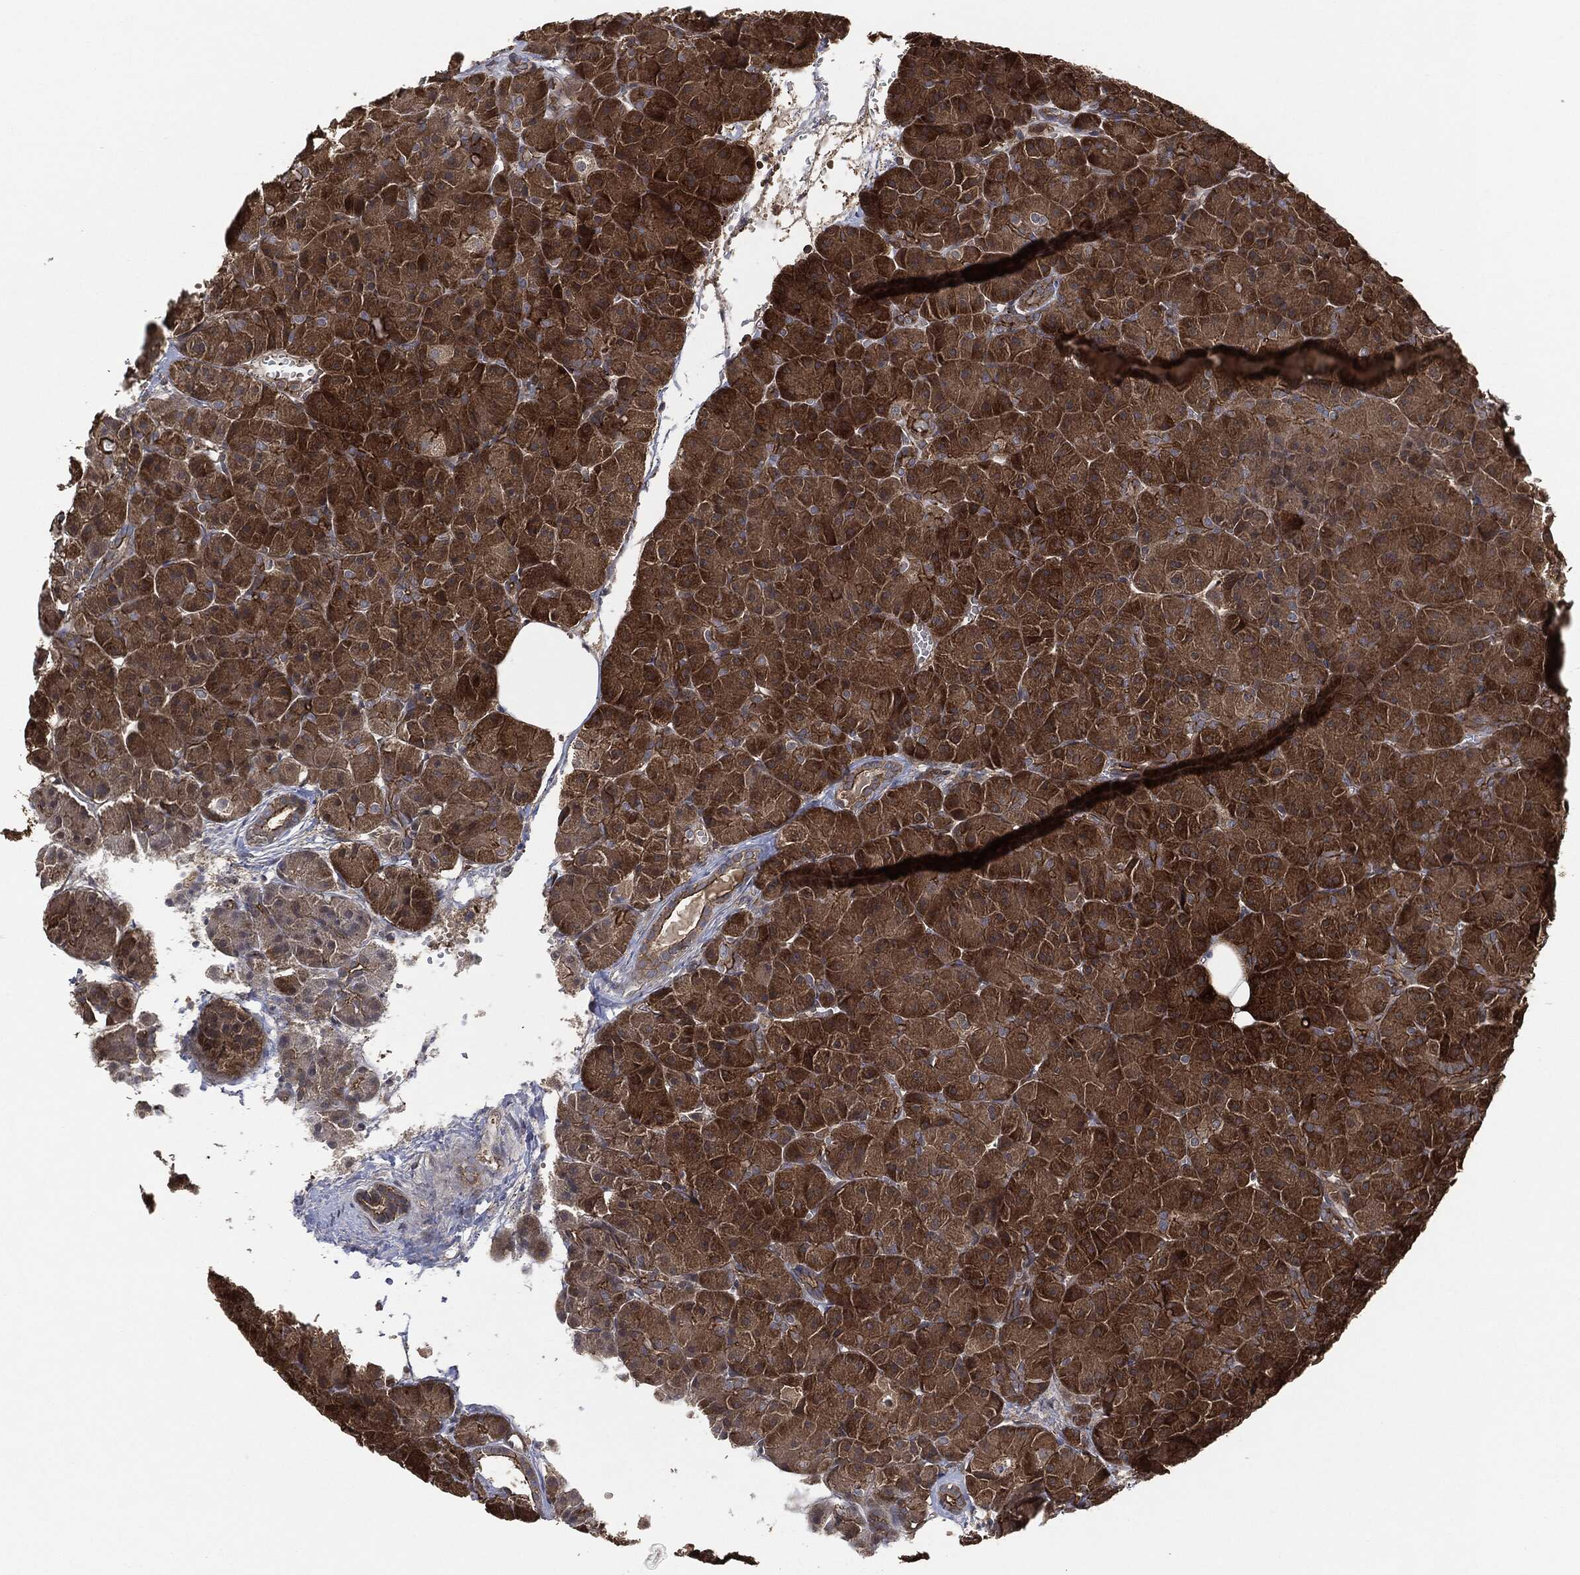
{"staining": {"intensity": "strong", "quantity": "25%-75%", "location": "cytoplasmic/membranous"}, "tissue": "pancreas", "cell_type": "Exocrine glandular cells", "image_type": "normal", "snomed": [{"axis": "morphology", "description": "Normal tissue, NOS"}, {"axis": "topography", "description": "Pancreas"}], "caption": "Brown immunohistochemical staining in normal human pancreas exhibits strong cytoplasmic/membranous positivity in about 25%-75% of exocrine glandular cells.", "gene": "TPT1", "patient": {"sex": "male", "age": 61}}